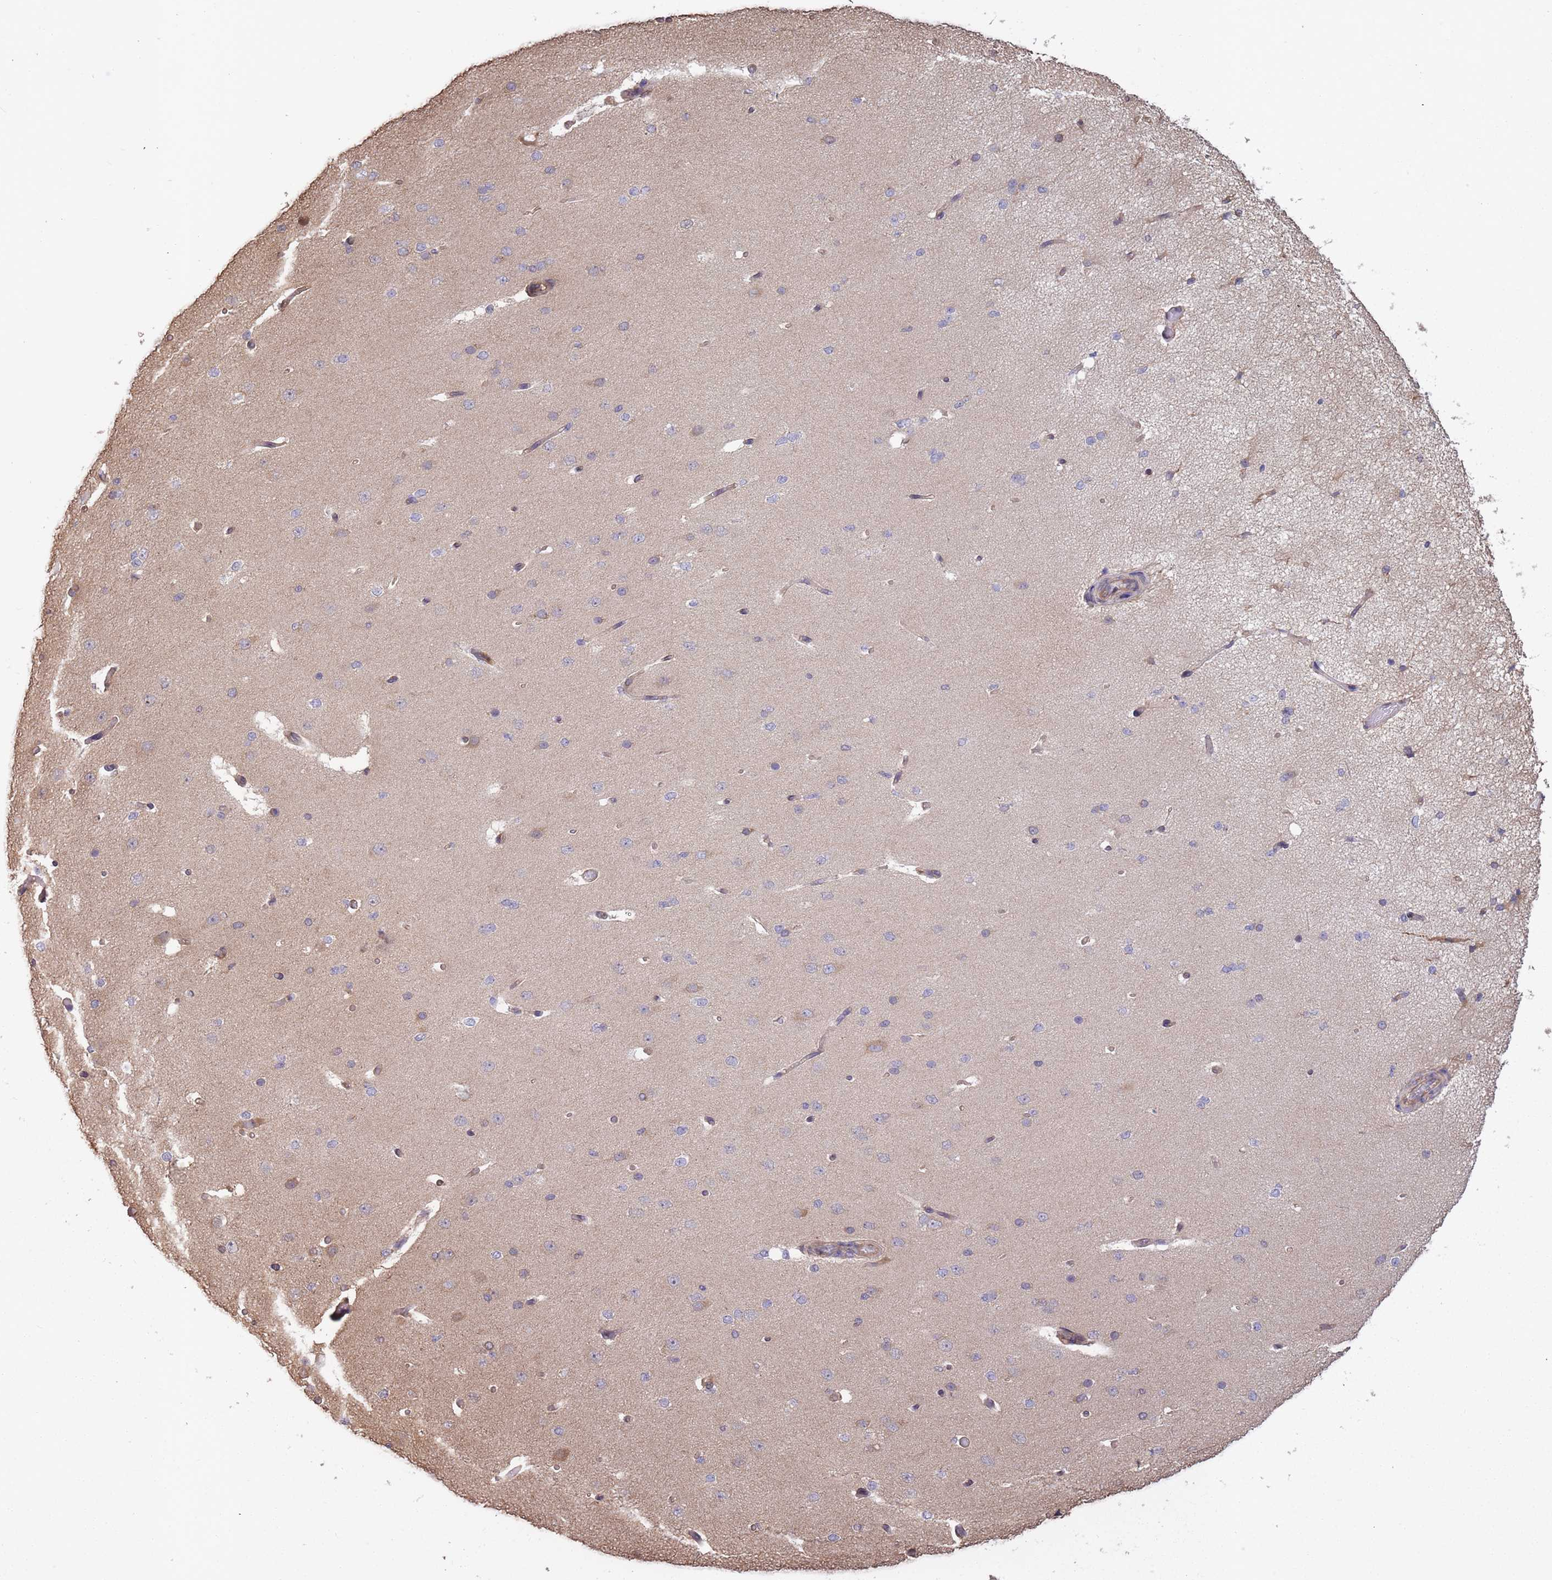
{"staining": {"intensity": "moderate", "quantity": "25%-75%", "location": "cytoplasmic/membranous"}, "tissue": "cerebral cortex", "cell_type": "Endothelial cells", "image_type": "normal", "snomed": [{"axis": "morphology", "description": "Normal tissue, NOS"}, {"axis": "morphology", "description": "Inflammation, NOS"}, {"axis": "topography", "description": "Cerebral cortex"}], "caption": "Protein staining by immunohistochemistry (IHC) reveals moderate cytoplasmic/membranous staining in approximately 25%-75% of endothelial cells in benign cerebral cortex. Nuclei are stained in blue.", "gene": "ARL13B", "patient": {"sex": "male", "age": 6}}